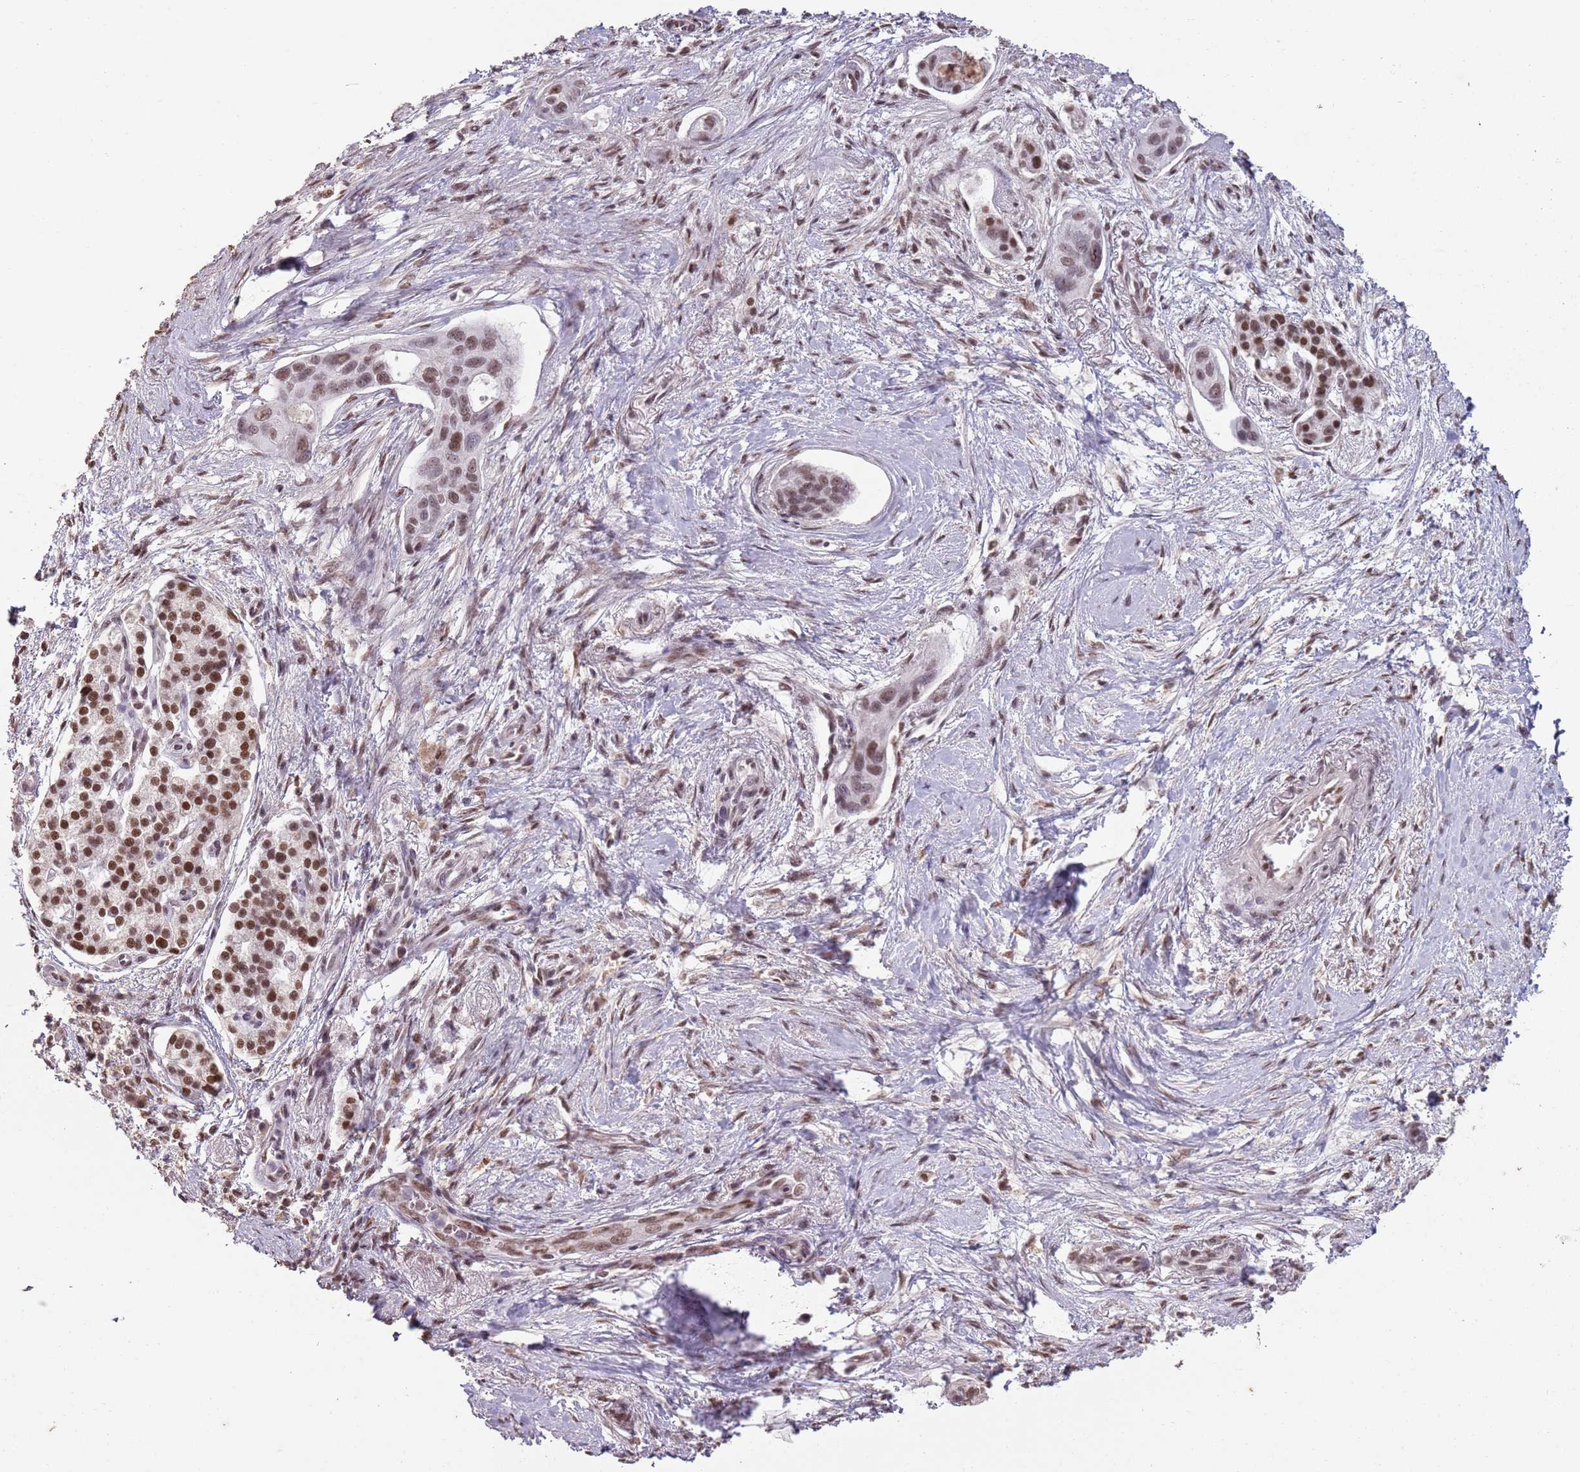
{"staining": {"intensity": "moderate", "quantity": ">75%", "location": "nuclear"}, "tissue": "pancreatic cancer", "cell_type": "Tumor cells", "image_type": "cancer", "snomed": [{"axis": "morphology", "description": "Adenocarcinoma, NOS"}, {"axis": "topography", "description": "Pancreas"}], "caption": "A histopathology image showing moderate nuclear staining in approximately >75% of tumor cells in adenocarcinoma (pancreatic), as visualized by brown immunohistochemical staining.", "gene": "ARL14EP", "patient": {"sex": "male", "age": 72}}